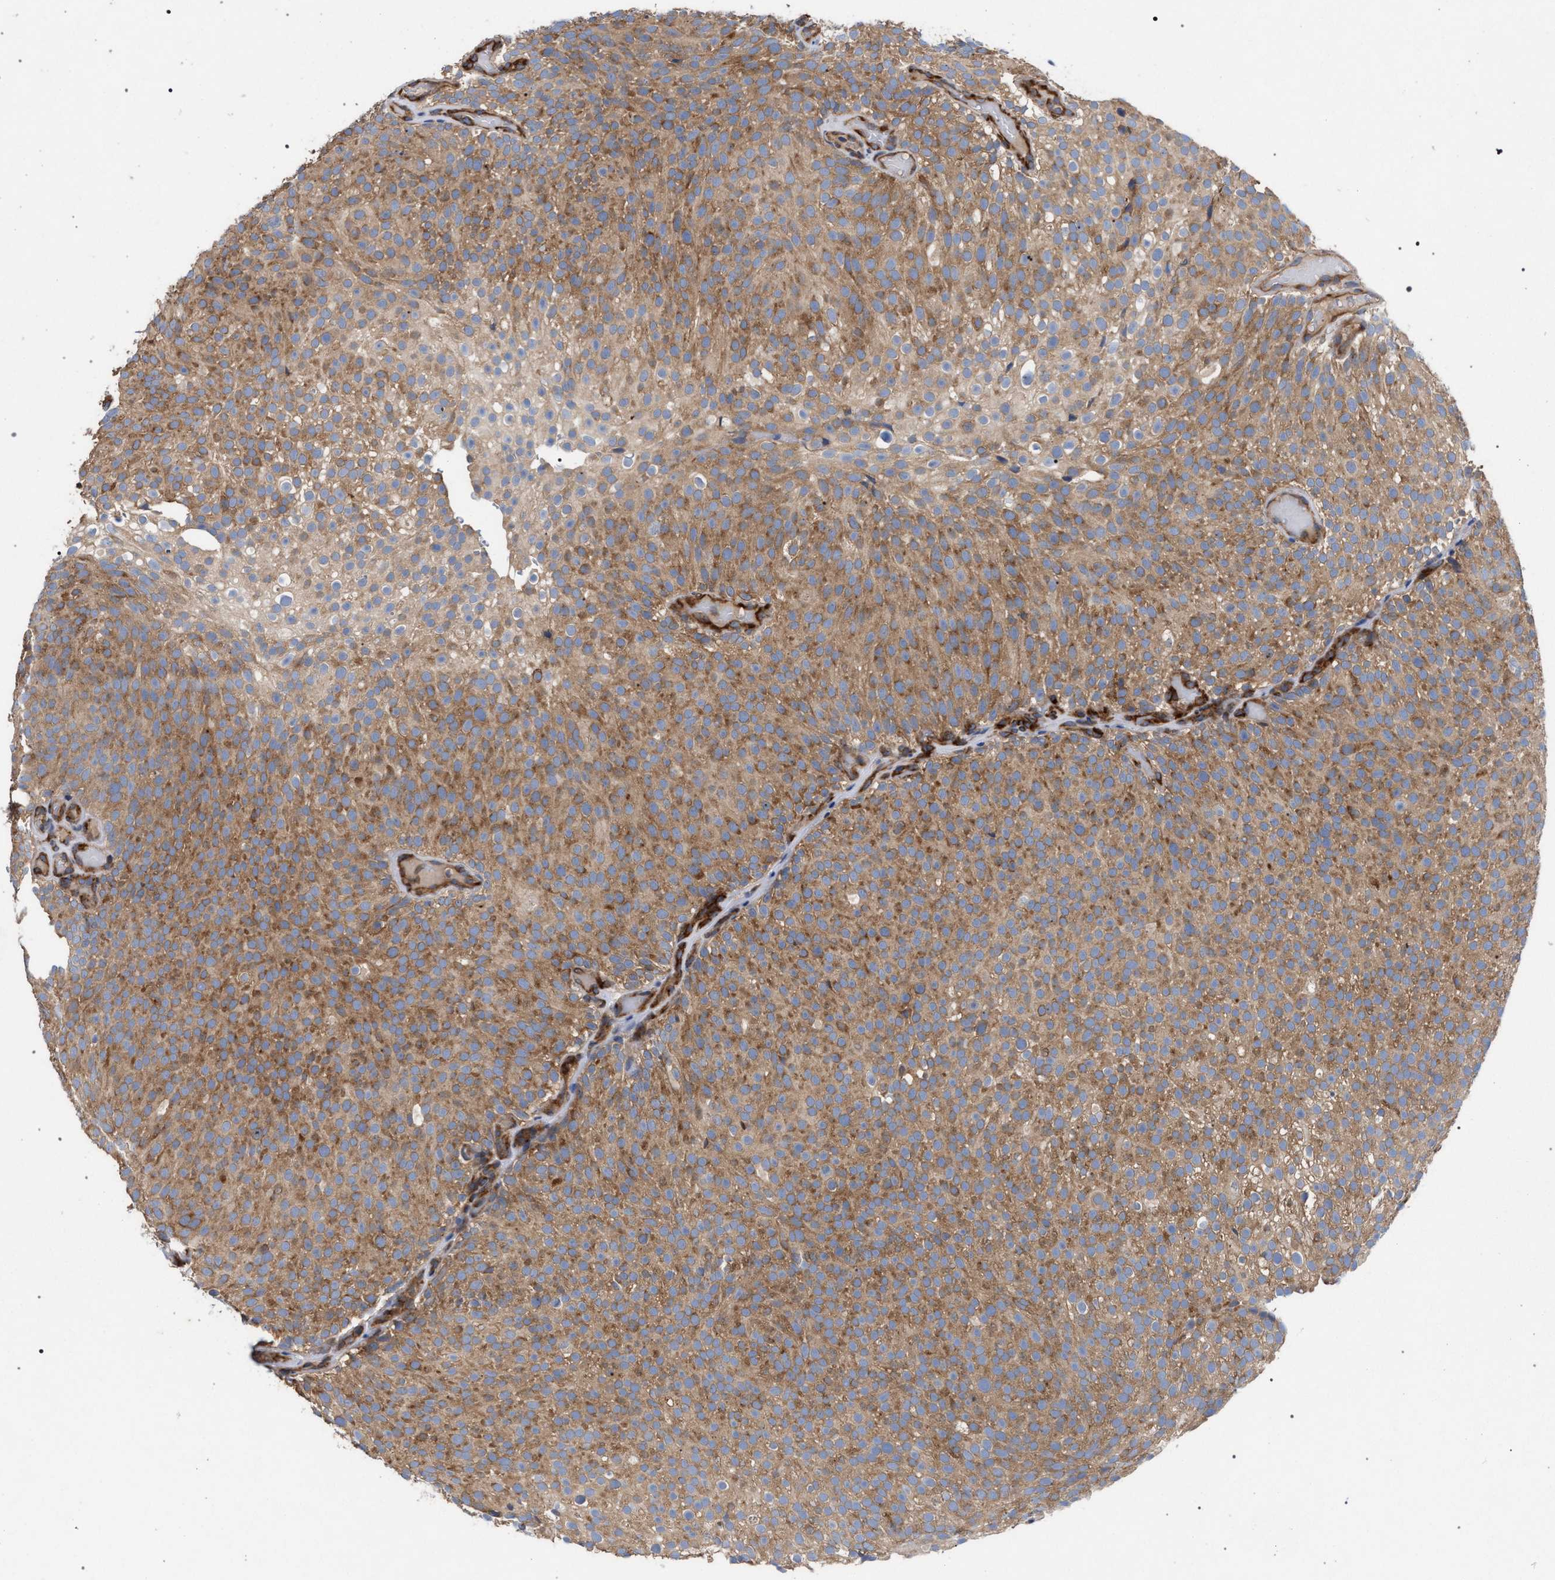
{"staining": {"intensity": "moderate", "quantity": ">75%", "location": "cytoplasmic/membranous"}, "tissue": "urothelial cancer", "cell_type": "Tumor cells", "image_type": "cancer", "snomed": [{"axis": "morphology", "description": "Urothelial carcinoma, Low grade"}, {"axis": "topography", "description": "Urinary bladder"}], "caption": "Immunohistochemical staining of urothelial carcinoma (low-grade) demonstrates medium levels of moderate cytoplasmic/membranous expression in approximately >75% of tumor cells. (brown staining indicates protein expression, while blue staining denotes nuclei).", "gene": "CDR2L", "patient": {"sex": "male", "age": 78}}